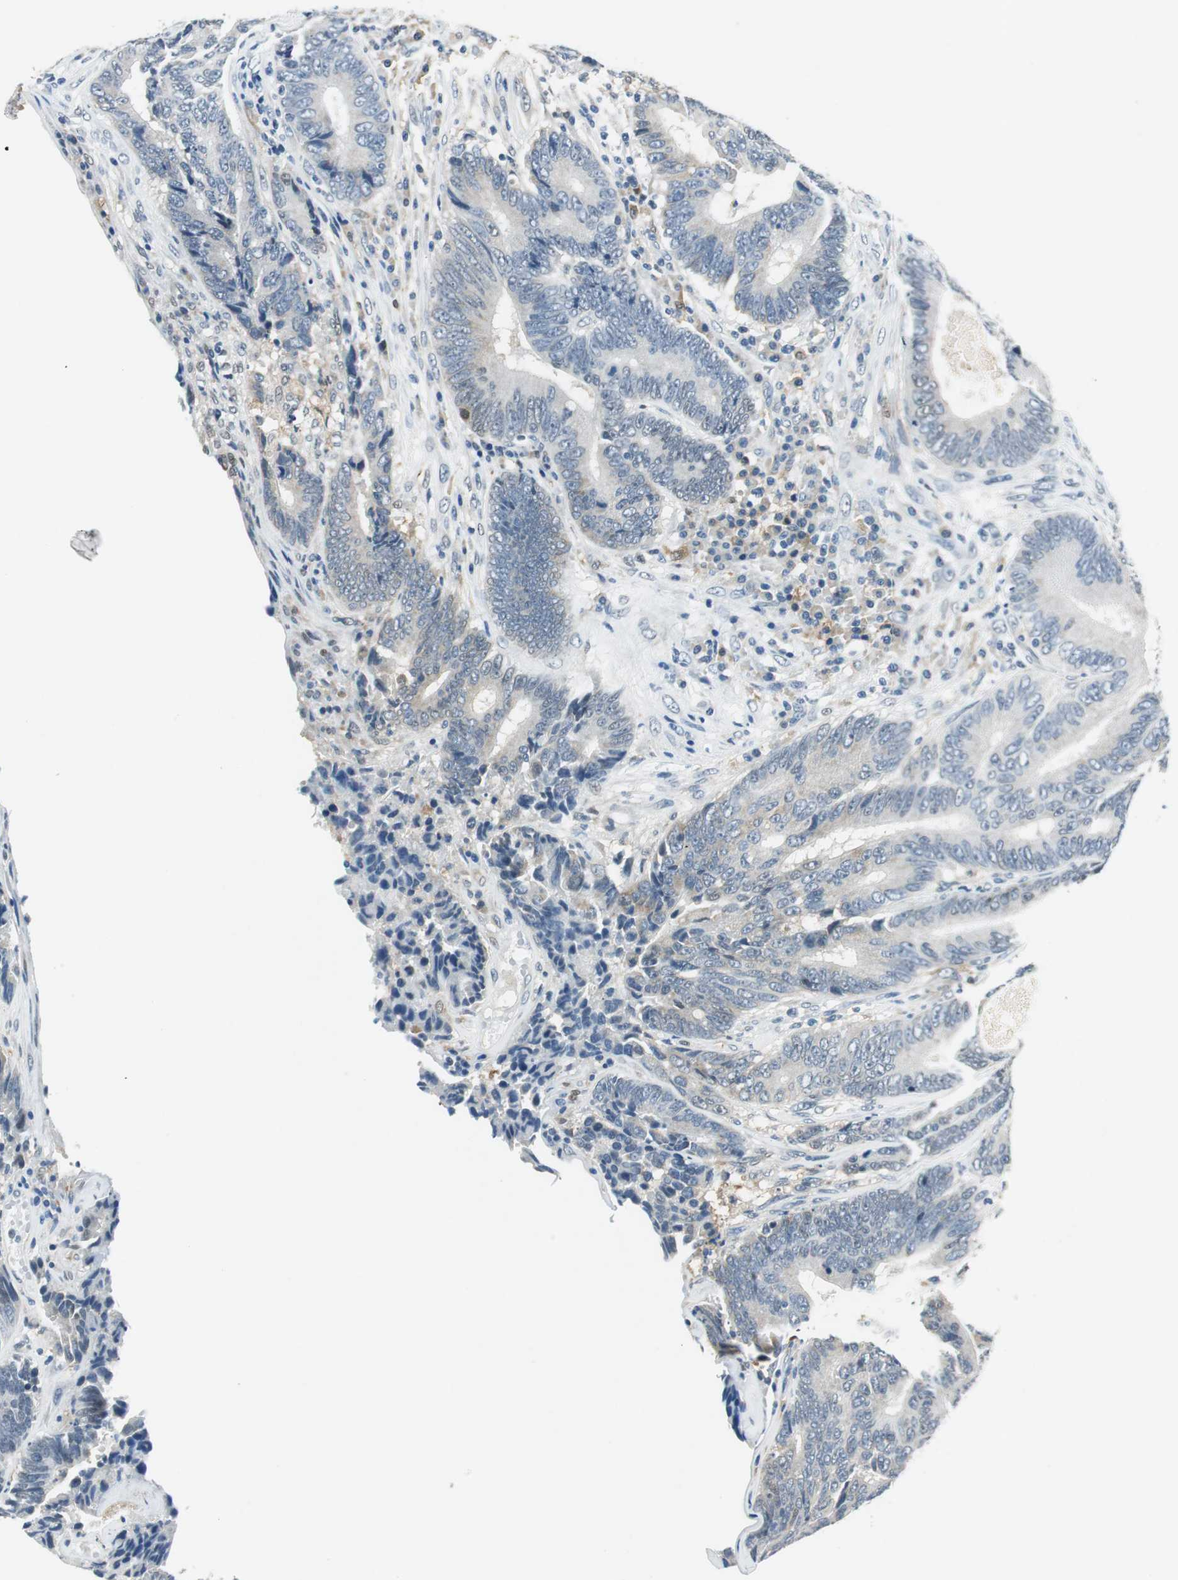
{"staining": {"intensity": "negative", "quantity": "none", "location": "none"}, "tissue": "colorectal cancer", "cell_type": "Tumor cells", "image_type": "cancer", "snomed": [{"axis": "morphology", "description": "Adenocarcinoma, NOS"}, {"axis": "topography", "description": "Colon"}], "caption": "Colorectal adenocarcinoma was stained to show a protein in brown. There is no significant positivity in tumor cells.", "gene": "ME1", "patient": {"sex": "female", "age": 78}}